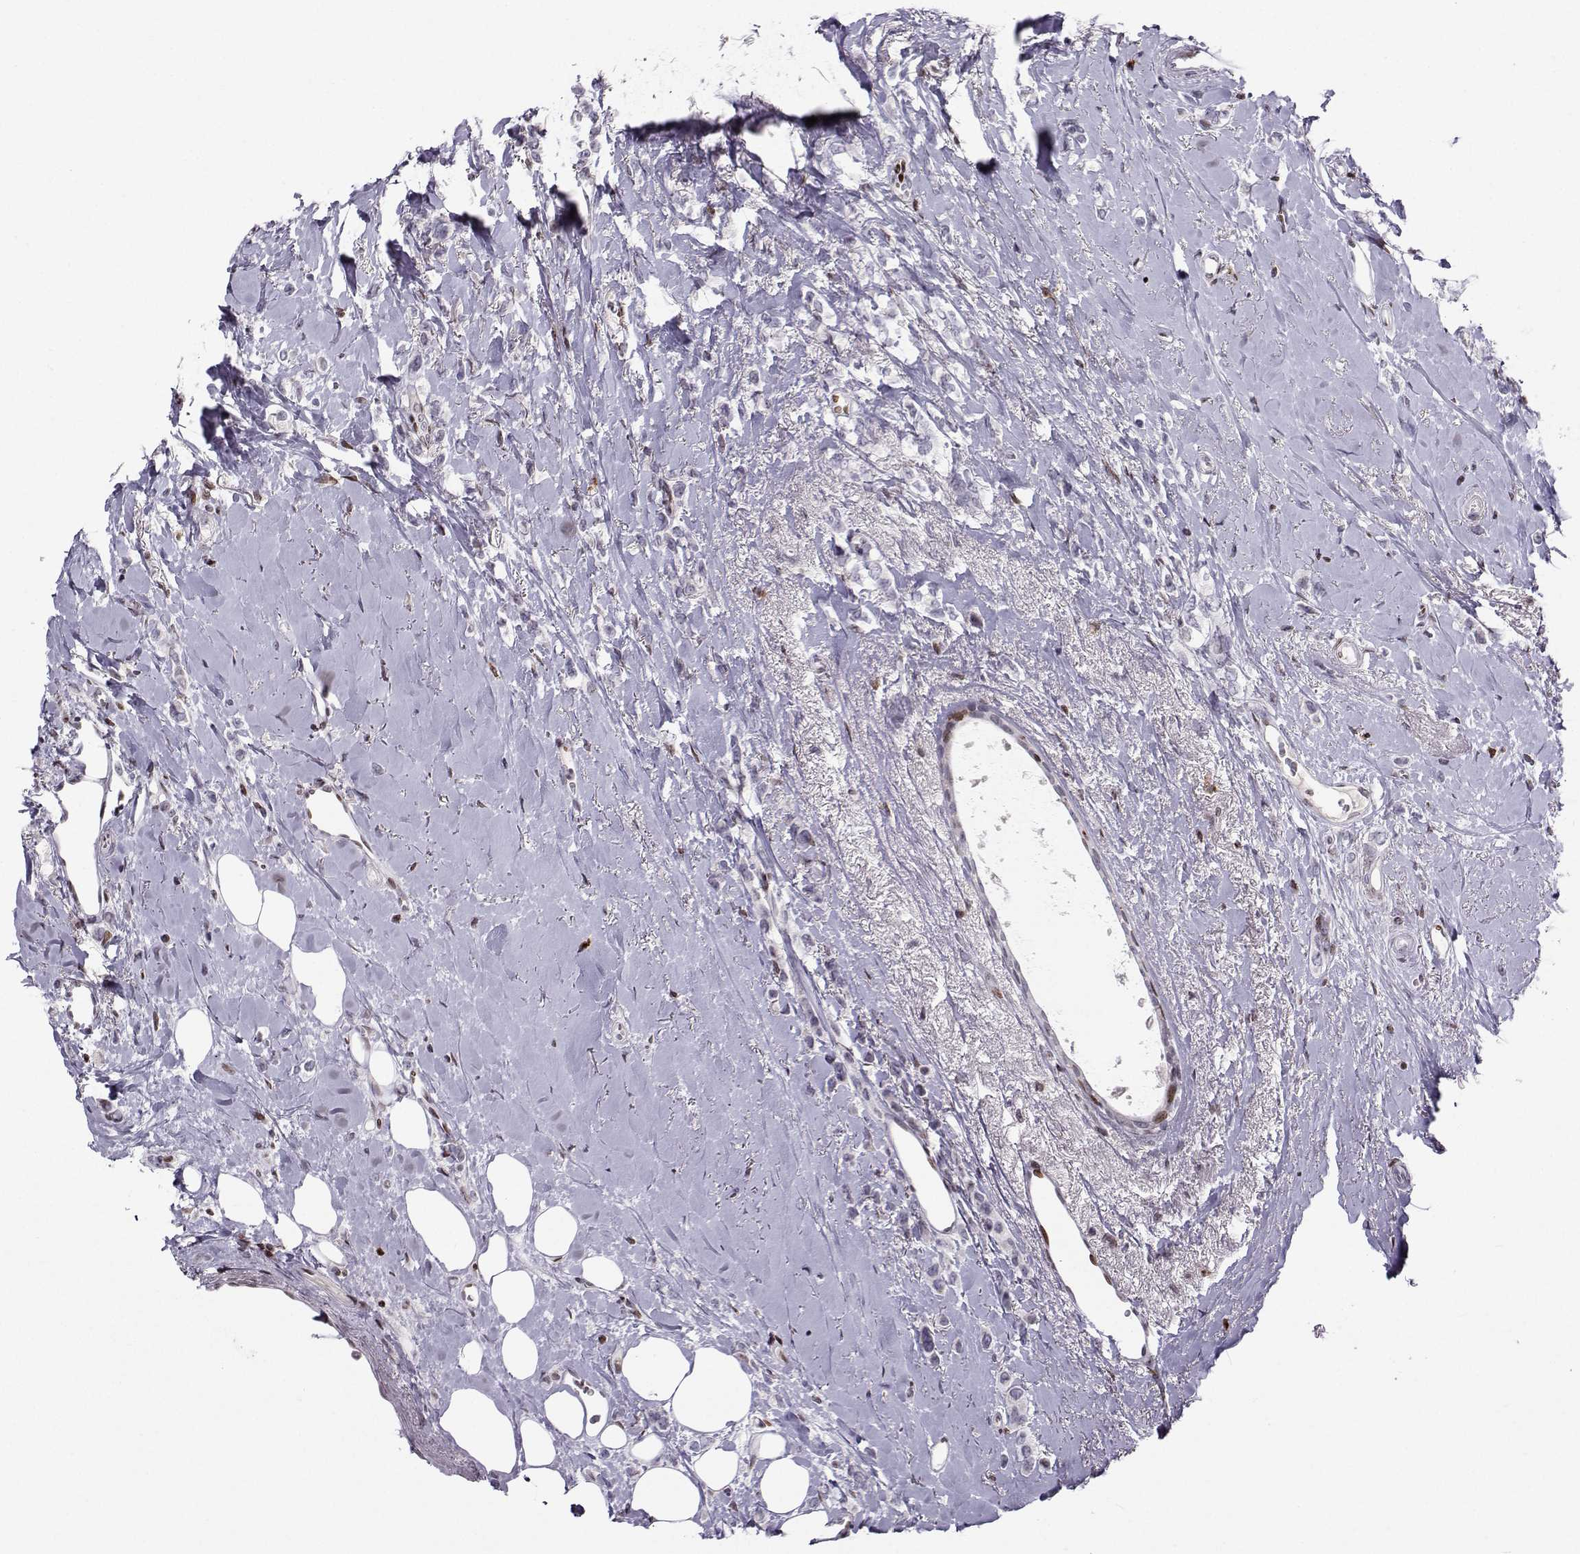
{"staining": {"intensity": "negative", "quantity": "none", "location": "none"}, "tissue": "breast cancer", "cell_type": "Tumor cells", "image_type": "cancer", "snomed": [{"axis": "morphology", "description": "Lobular carcinoma"}, {"axis": "topography", "description": "Breast"}], "caption": "There is no significant positivity in tumor cells of breast lobular carcinoma.", "gene": "ZNF19", "patient": {"sex": "female", "age": 66}}